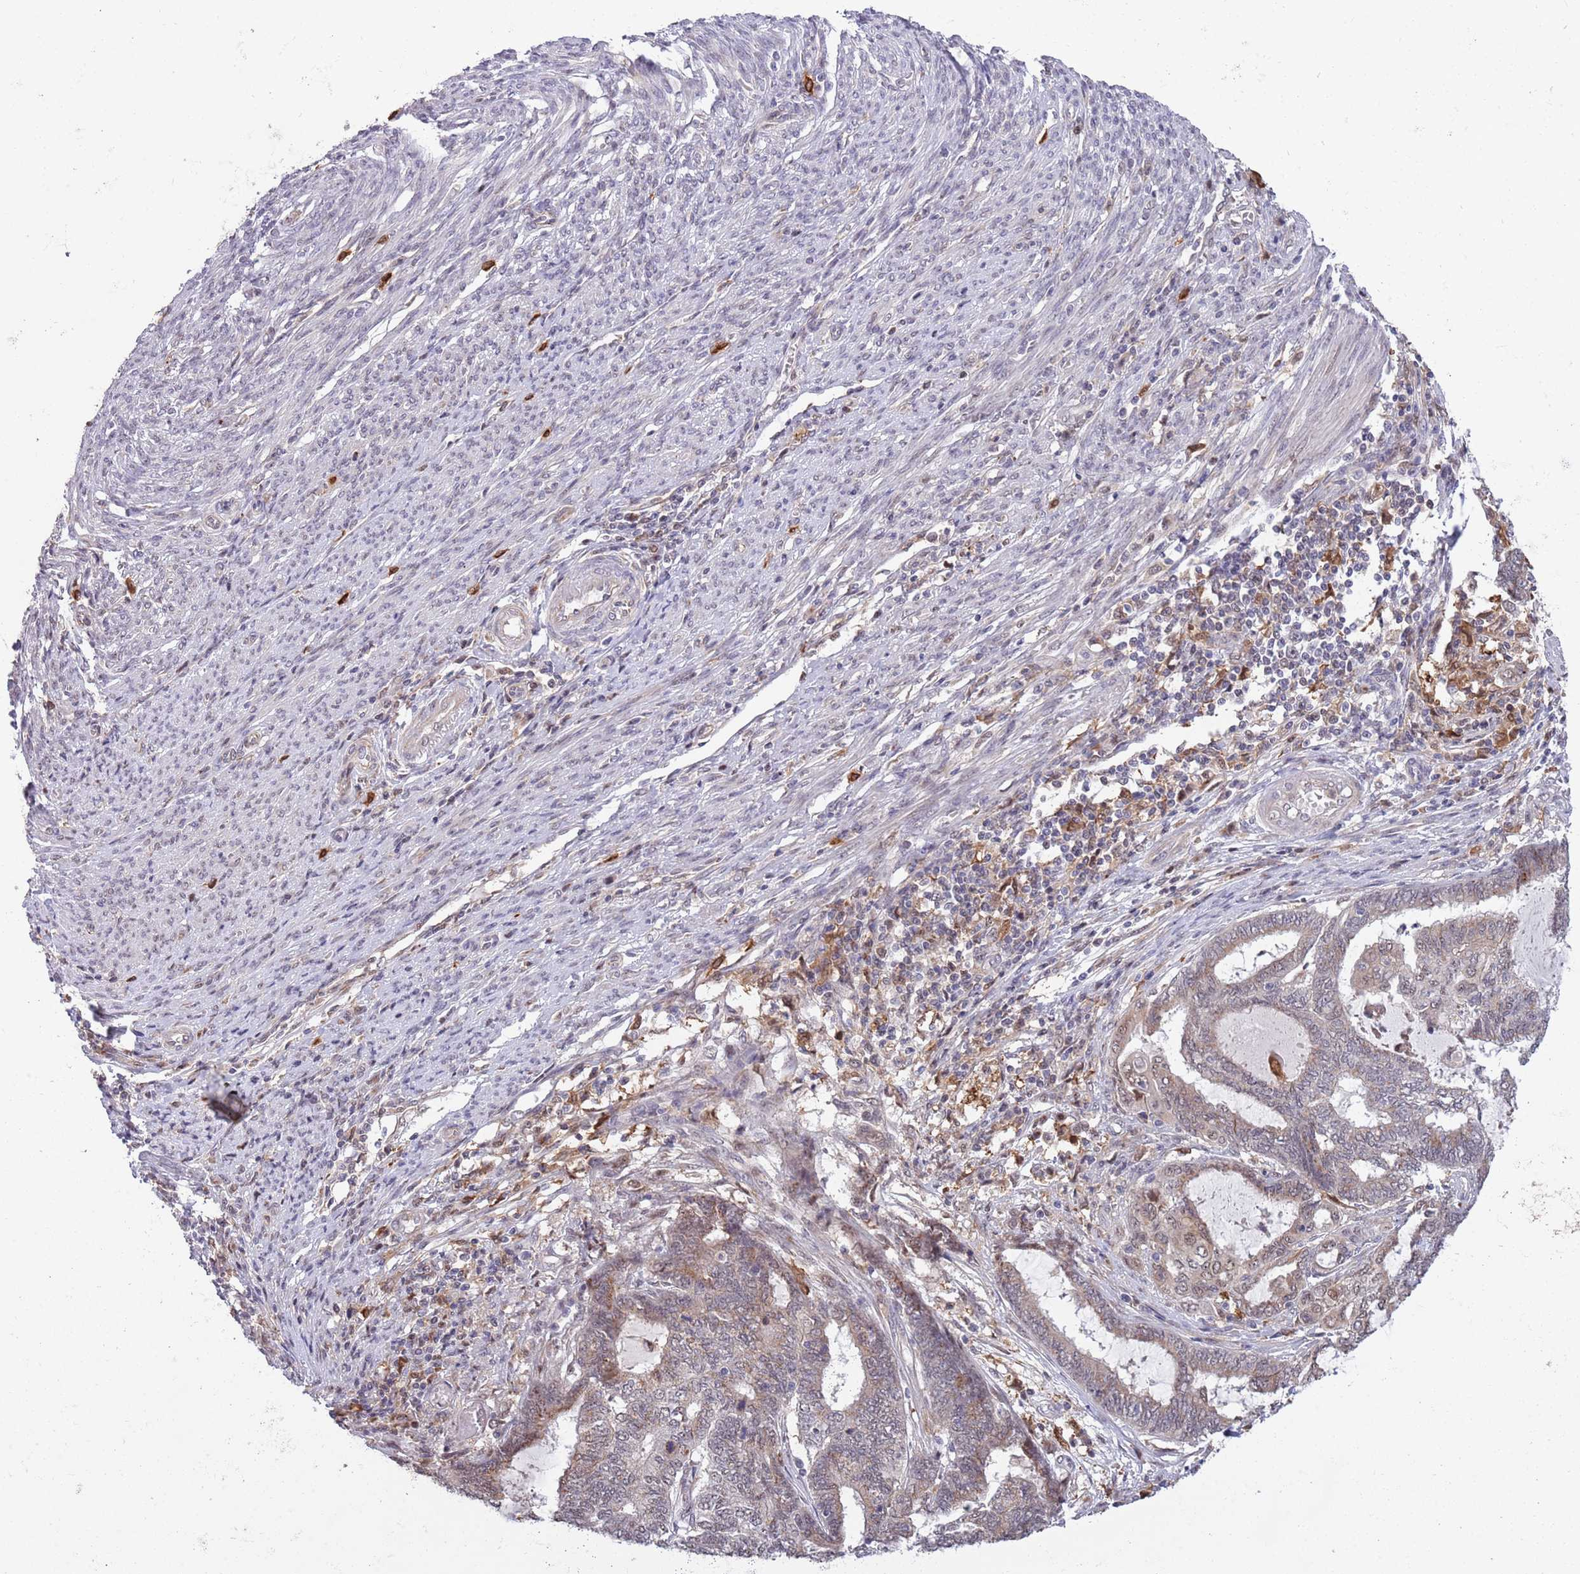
{"staining": {"intensity": "weak", "quantity": "25%-75%", "location": "cytoplasmic/membranous"}, "tissue": "endometrial cancer", "cell_type": "Tumor cells", "image_type": "cancer", "snomed": [{"axis": "morphology", "description": "Adenocarcinoma, NOS"}, {"axis": "topography", "description": "Uterus"}, {"axis": "topography", "description": "Endometrium"}], "caption": "A micrograph of endometrial cancer (adenocarcinoma) stained for a protein reveals weak cytoplasmic/membranous brown staining in tumor cells.", "gene": "CCNJL", "patient": {"sex": "female", "age": 70}}